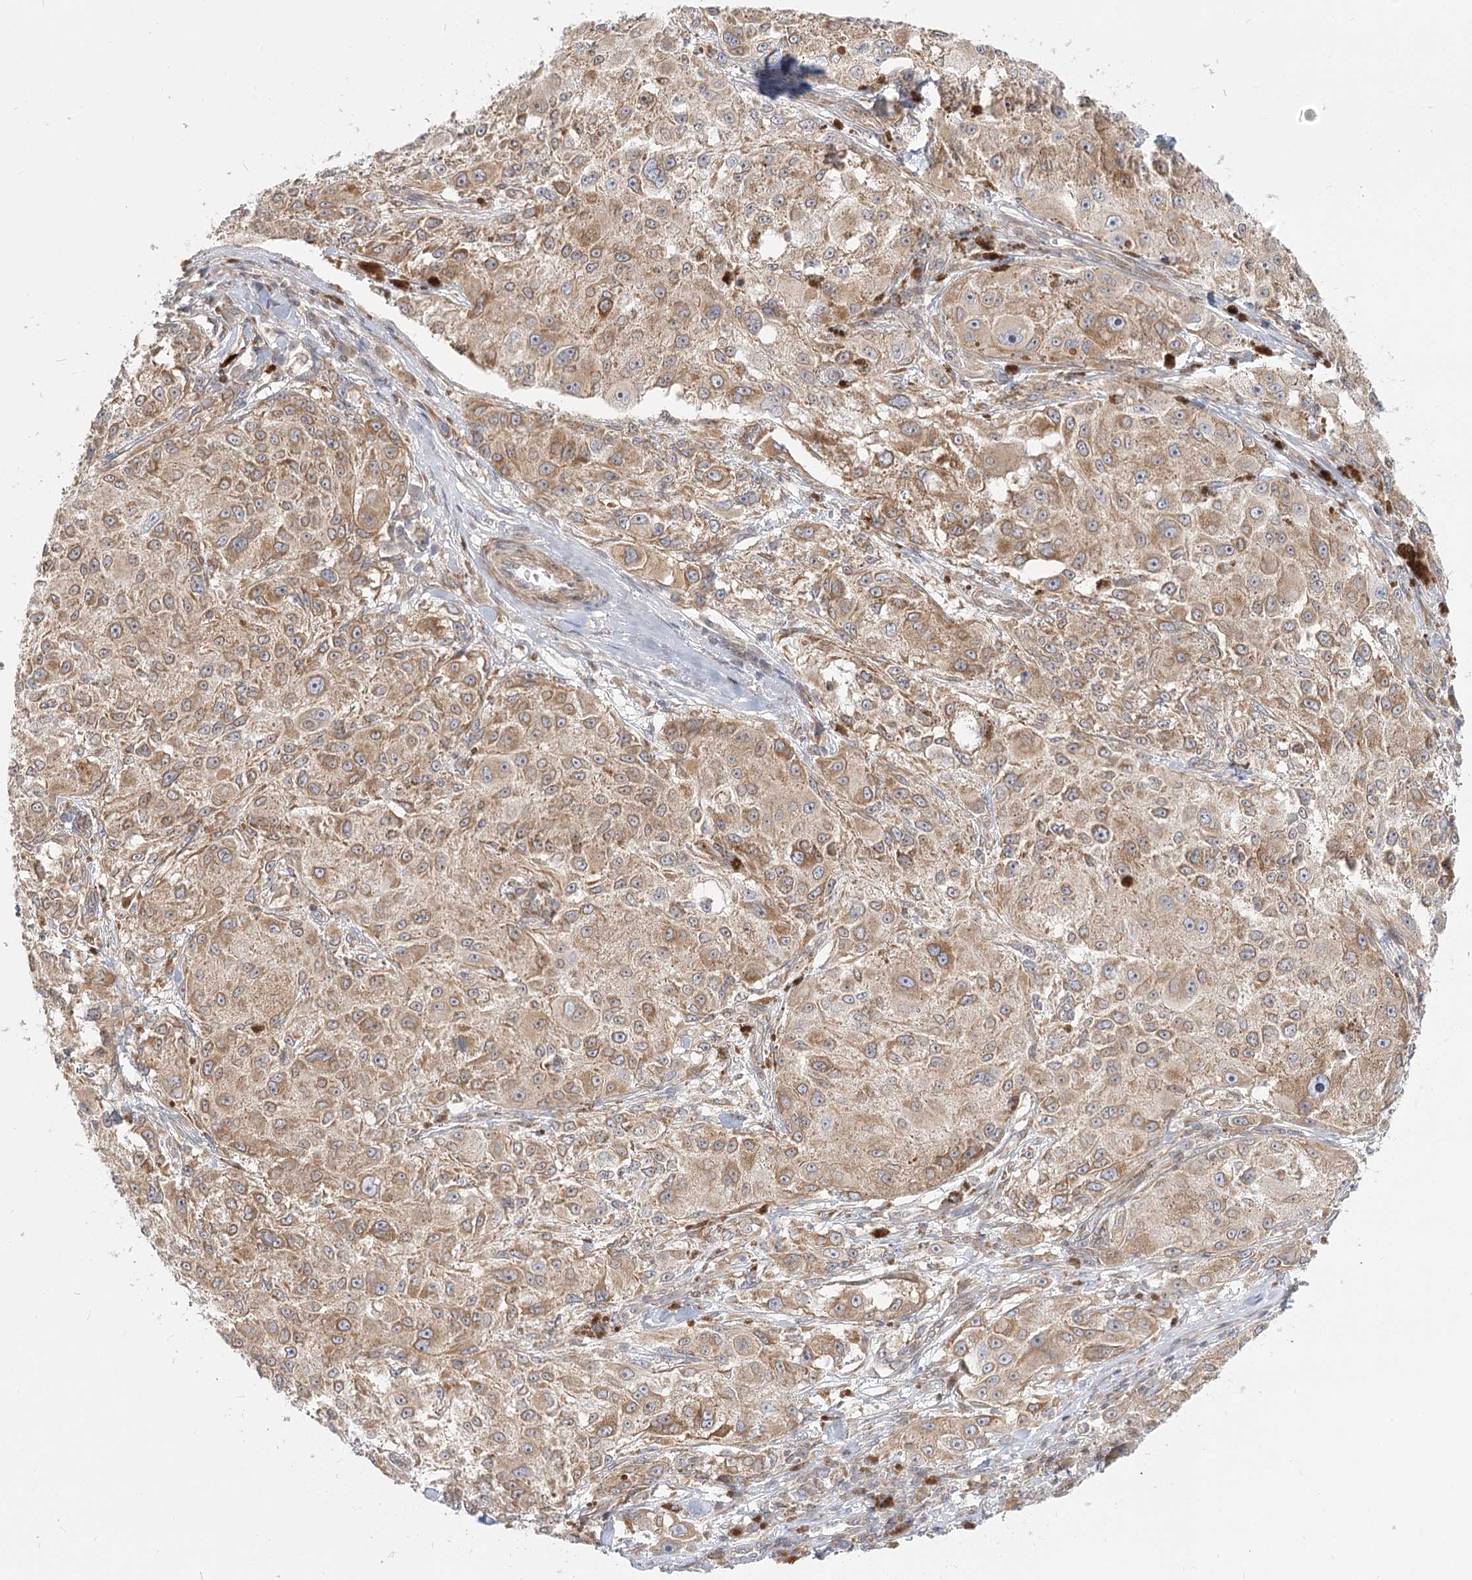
{"staining": {"intensity": "moderate", "quantity": ">75%", "location": "cytoplasmic/membranous"}, "tissue": "melanoma", "cell_type": "Tumor cells", "image_type": "cancer", "snomed": [{"axis": "morphology", "description": "Necrosis, NOS"}, {"axis": "morphology", "description": "Malignant melanoma, NOS"}, {"axis": "topography", "description": "Skin"}], "caption": "The immunohistochemical stain labels moderate cytoplasmic/membranous expression in tumor cells of melanoma tissue.", "gene": "MTMR3", "patient": {"sex": "female", "age": 87}}